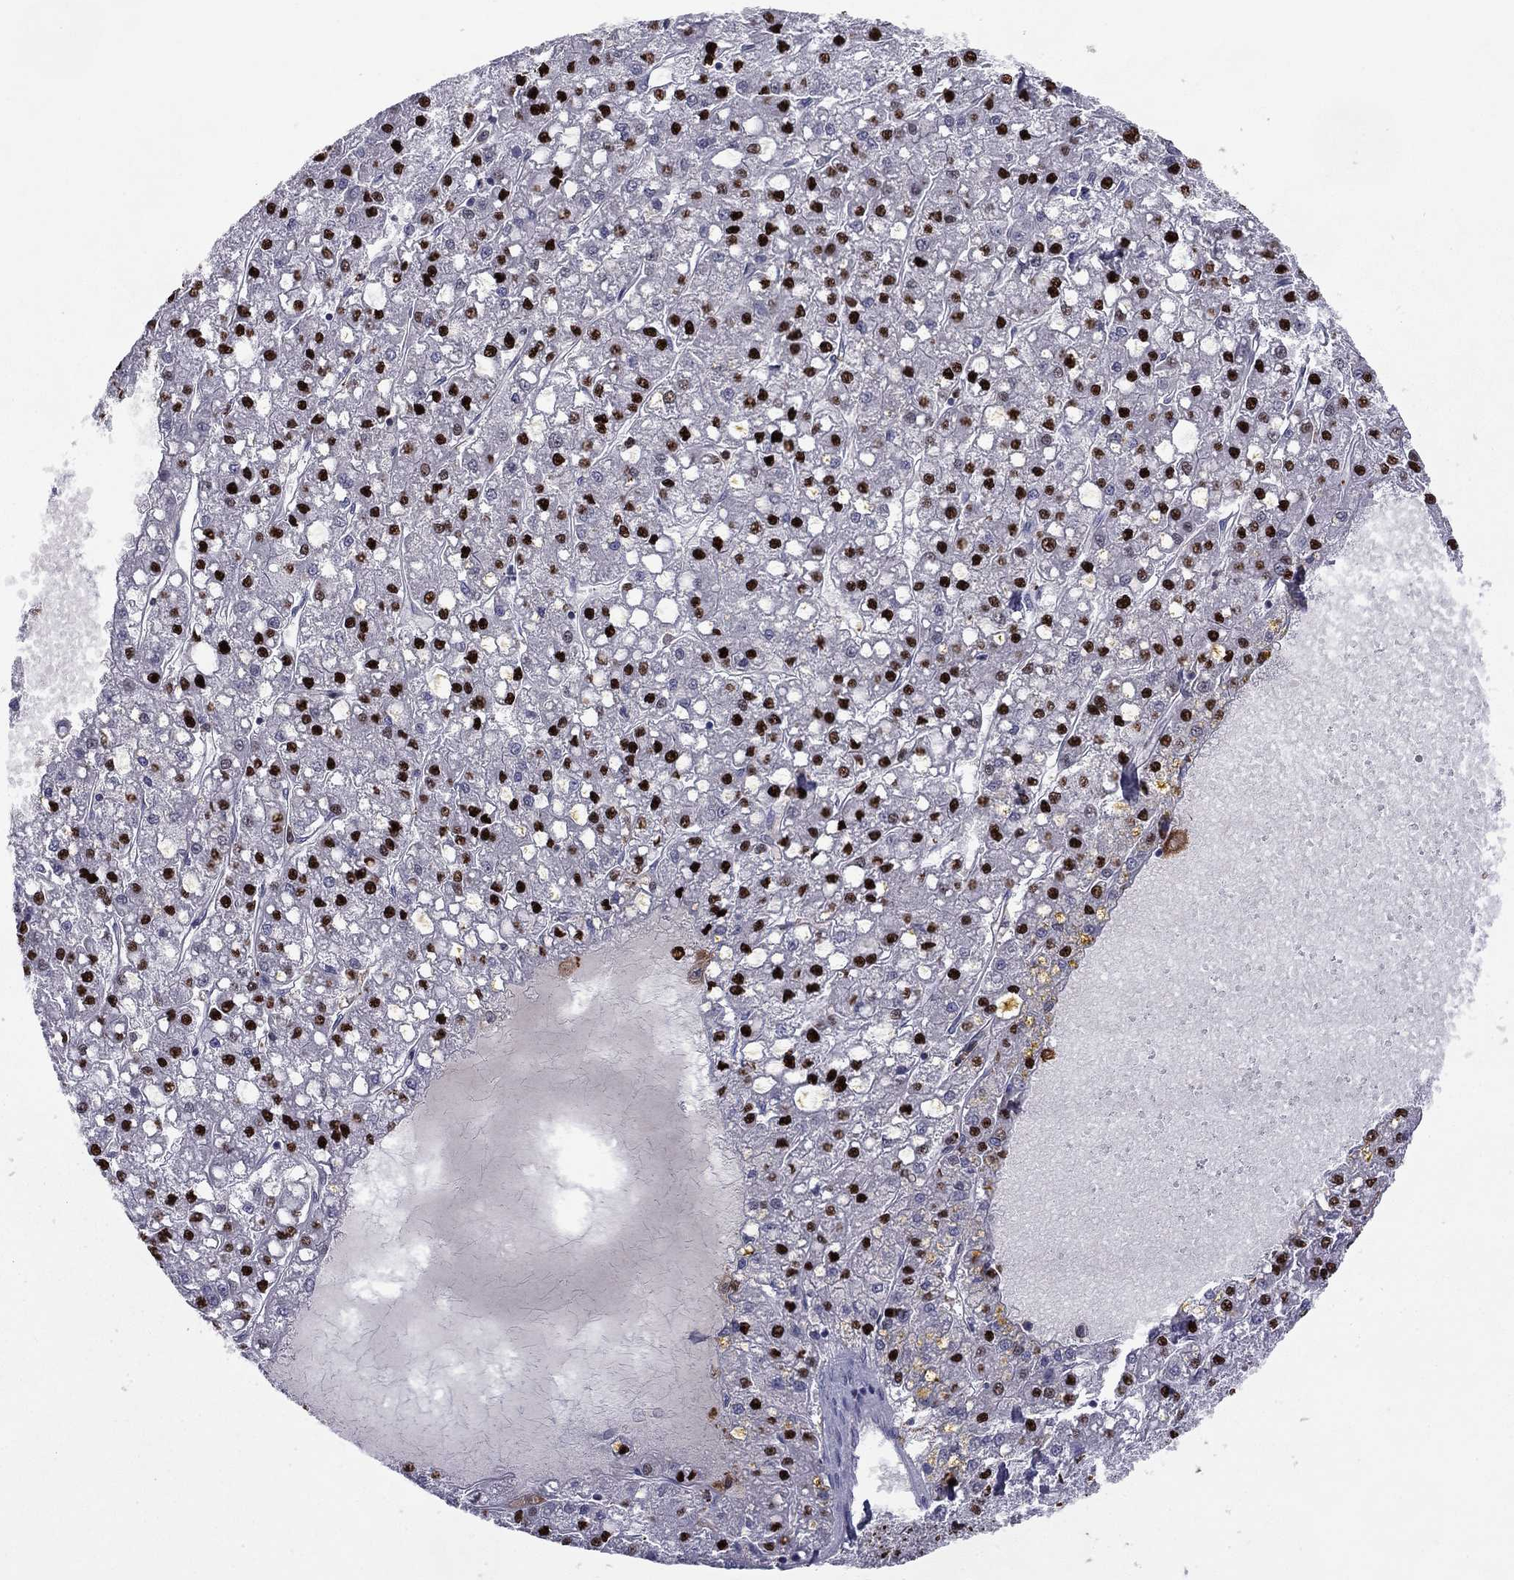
{"staining": {"intensity": "strong", "quantity": ">75%", "location": "nuclear"}, "tissue": "liver cancer", "cell_type": "Tumor cells", "image_type": "cancer", "snomed": [{"axis": "morphology", "description": "Carcinoma, Hepatocellular, NOS"}, {"axis": "topography", "description": "Liver"}], "caption": "A high amount of strong nuclear expression is seen in approximately >75% of tumor cells in liver cancer tissue. The staining was performed using DAB (3,3'-diaminobenzidine), with brown indicating positive protein expression. Nuclei are stained blue with hematoxylin.", "gene": "PCGF3", "patient": {"sex": "male", "age": 67}}